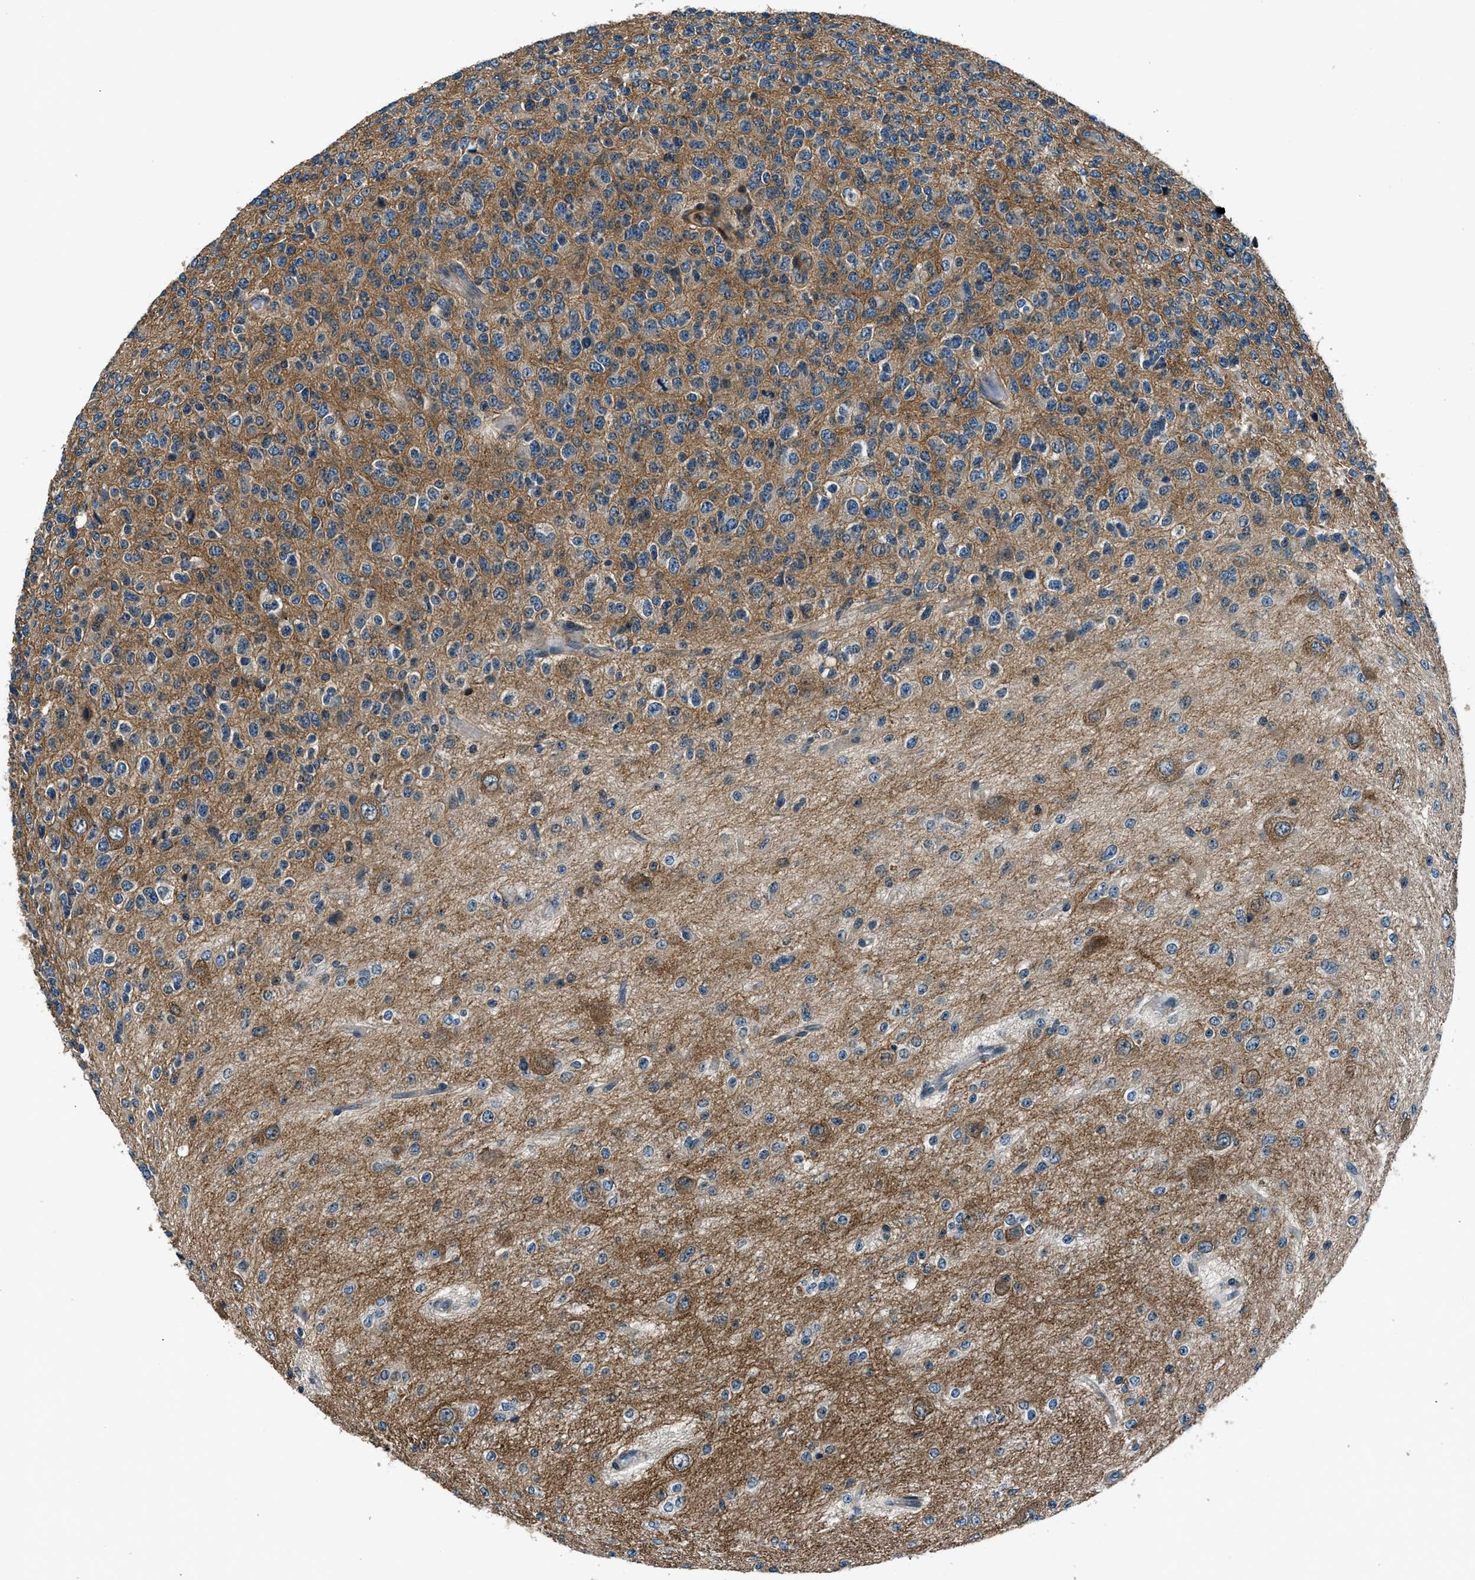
{"staining": {"intensity": "moderate", "quantity": "25%-75%", "location": "cytoplasmic/membranous"}, "tissue": "glioma", "cell_type": "Tumor cells", "image_type": "cancer", "snomed": [{"axis": "morphology", "description": "Glioma, malignant, High grade"}, {"axis": "topography", "description": "pancreas cauda"}], "caption": "Glioma tissue shows moderate cytoplasmic/membranous staining in about 25%-75% of tumor cells The staining was performed using DAB (3,3'-diaminobenzidine) to visualize the protein expression in brown, while the nuclei were stained in blue with hematoxylin (Magnification: 20x).", "gene": "ARHGEF11", "patient": {"sex": "male", "age": 60}}